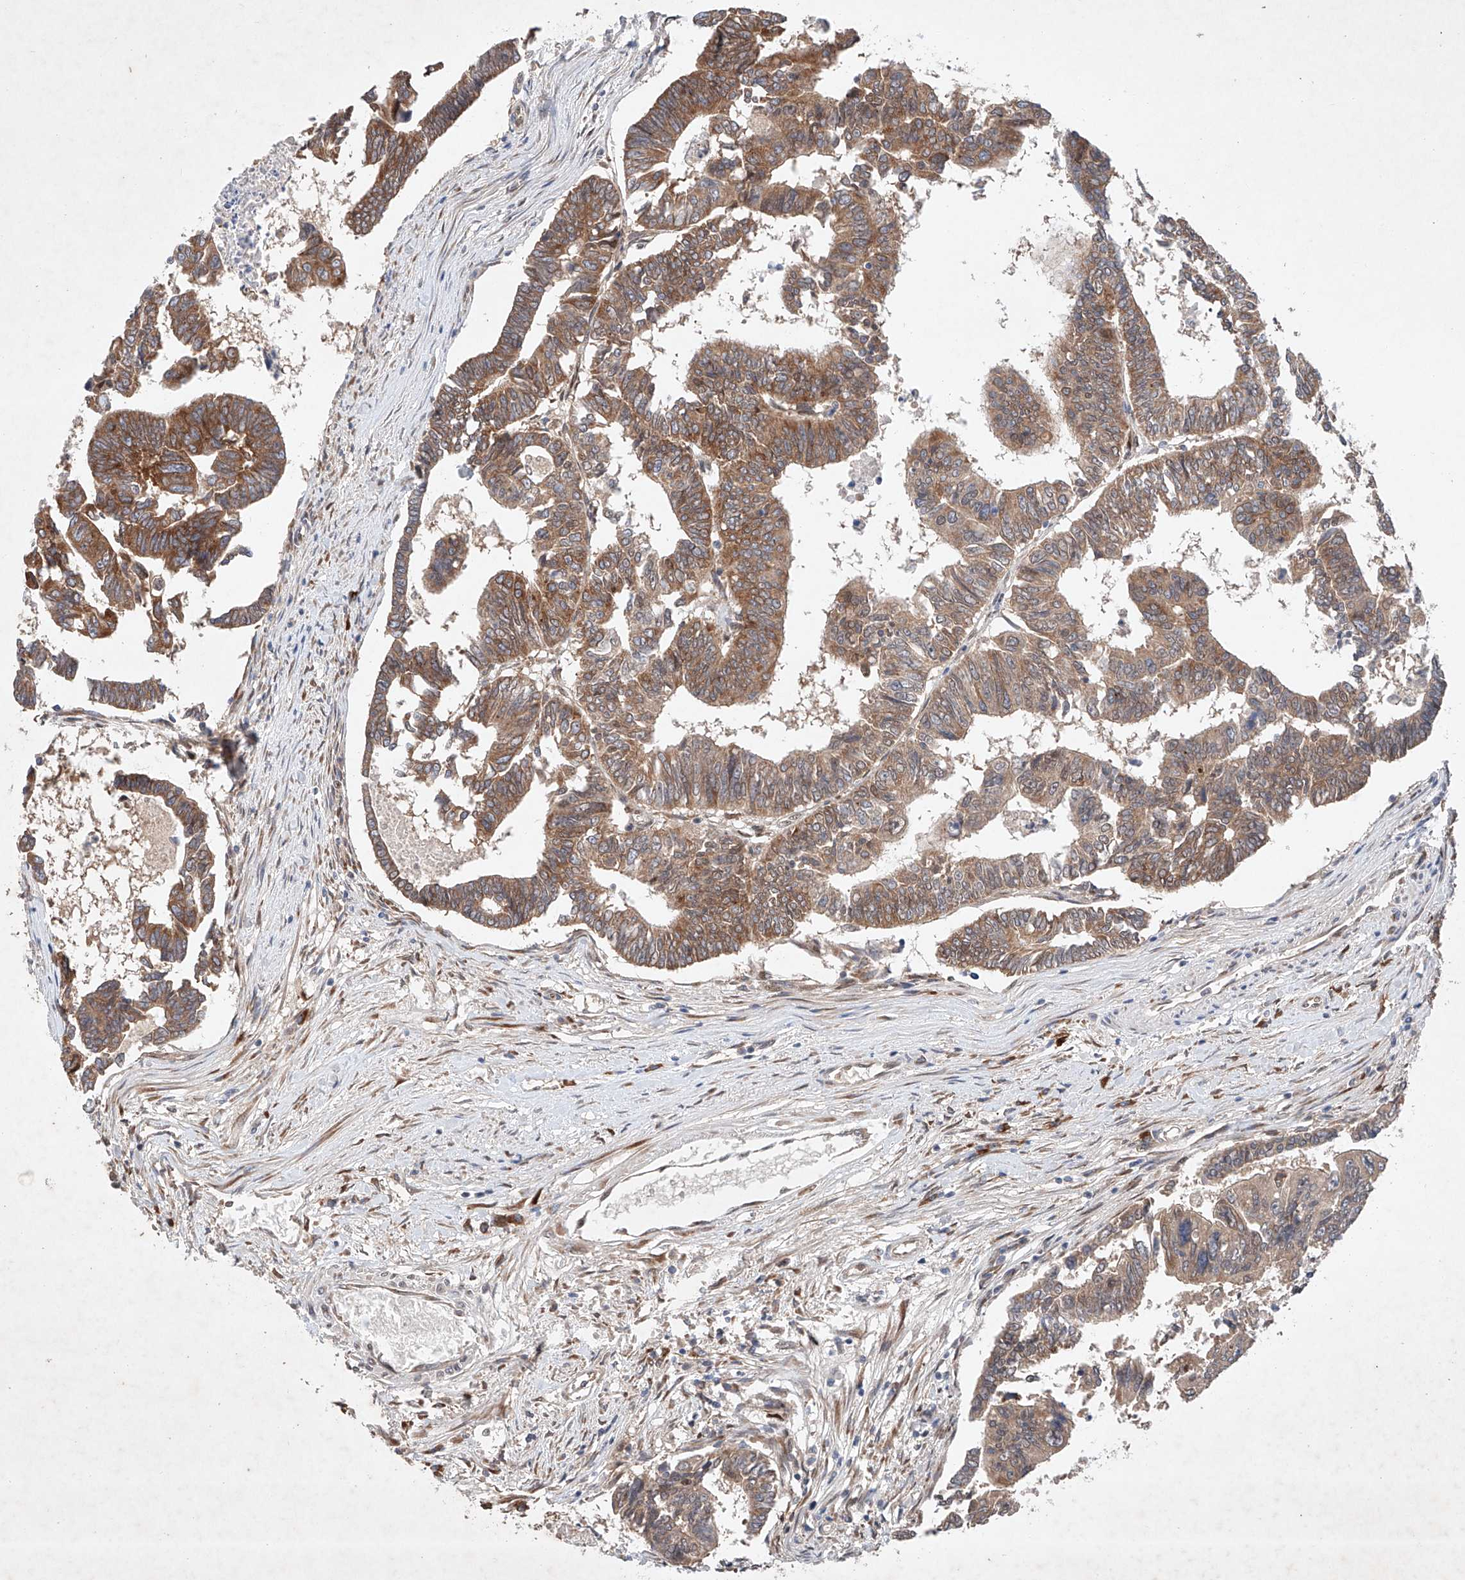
{"staining": {"intensity": "moderate", "quantity": ">75%", "location": "cytoplasmic/membranous"}, "tissue": "colorectal cancer", "cell_type": "Tumor cells", "image_type": "cancer", "snomed": [{"axis": "morphology", "description": "Adenocarcinoma, NOS"}, {"axis": "topography", "description": "Rectum"}], "caption": "An image showing moderate cytoplasmic/membranous expression in approximately >75% of tumor cells in colorectal cancer (adenocarcinoma), as visualized by brown immunohistochemical staining.", "gene": "FASTK", "patient": {"sex": "female", "age": 65}}